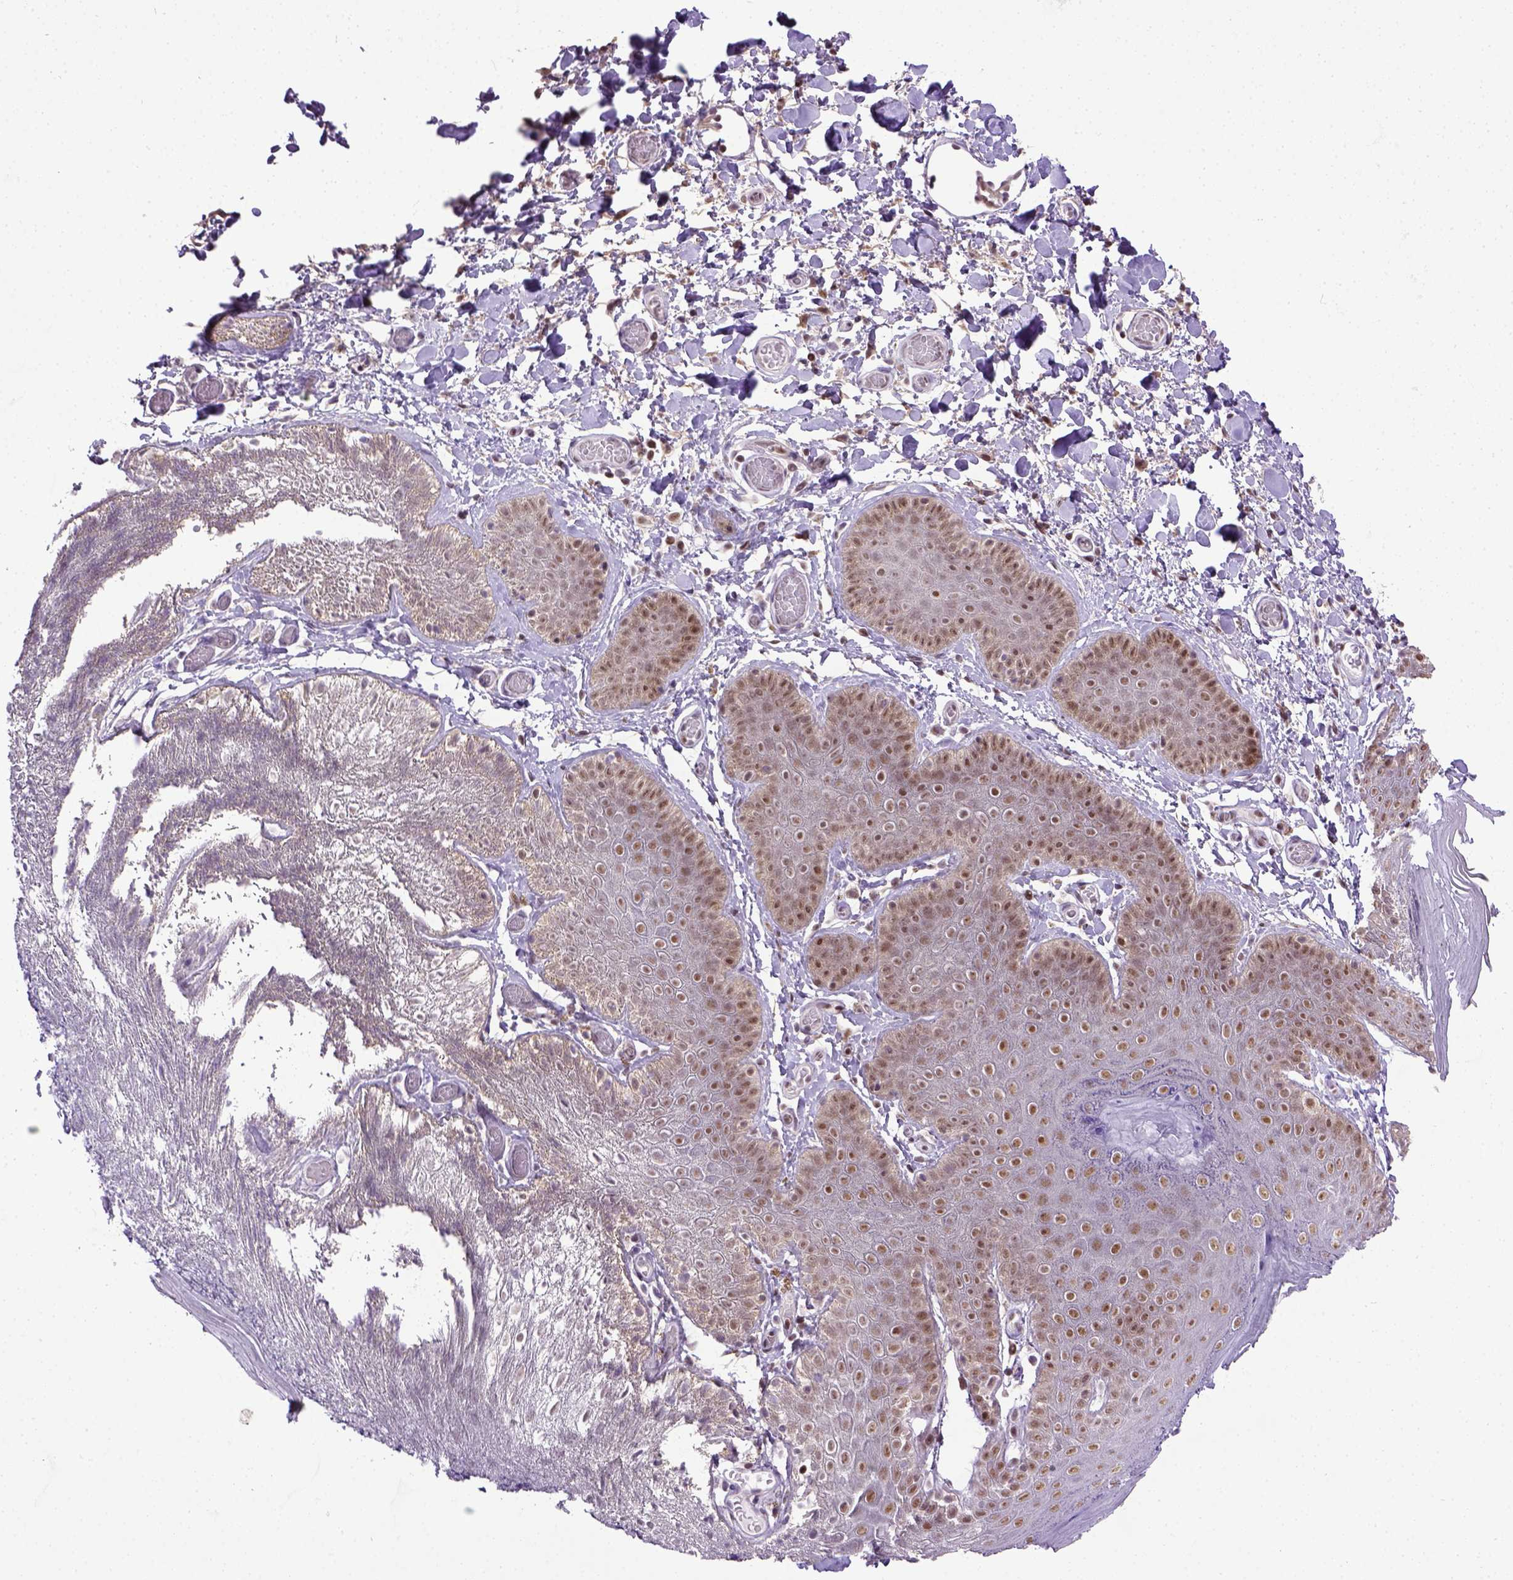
{"staining": {"intensity": "moderate", "quantity": ">75%", "location": "nuclear"}, "tissue": "skin", "cell_type": "Epidermal cells", "image_type": "normal", "snomed": [{"axis": "morphology", "description": "Normal tissue, NOS"}, {"axis": "topography", "description": "Anal"}], "caption": "Protein staining of unremarkable skin demonstrates moderate nuclear expression in about >75% of epidermal cells. Using DAB (3,3'-diaminobenzidine) (brown) and hematoxylin (blue) stains, captured at high magnification using brightfield microscopy.", "gene": "UBA3", "patient": {"sex": "male", "age": 53}}